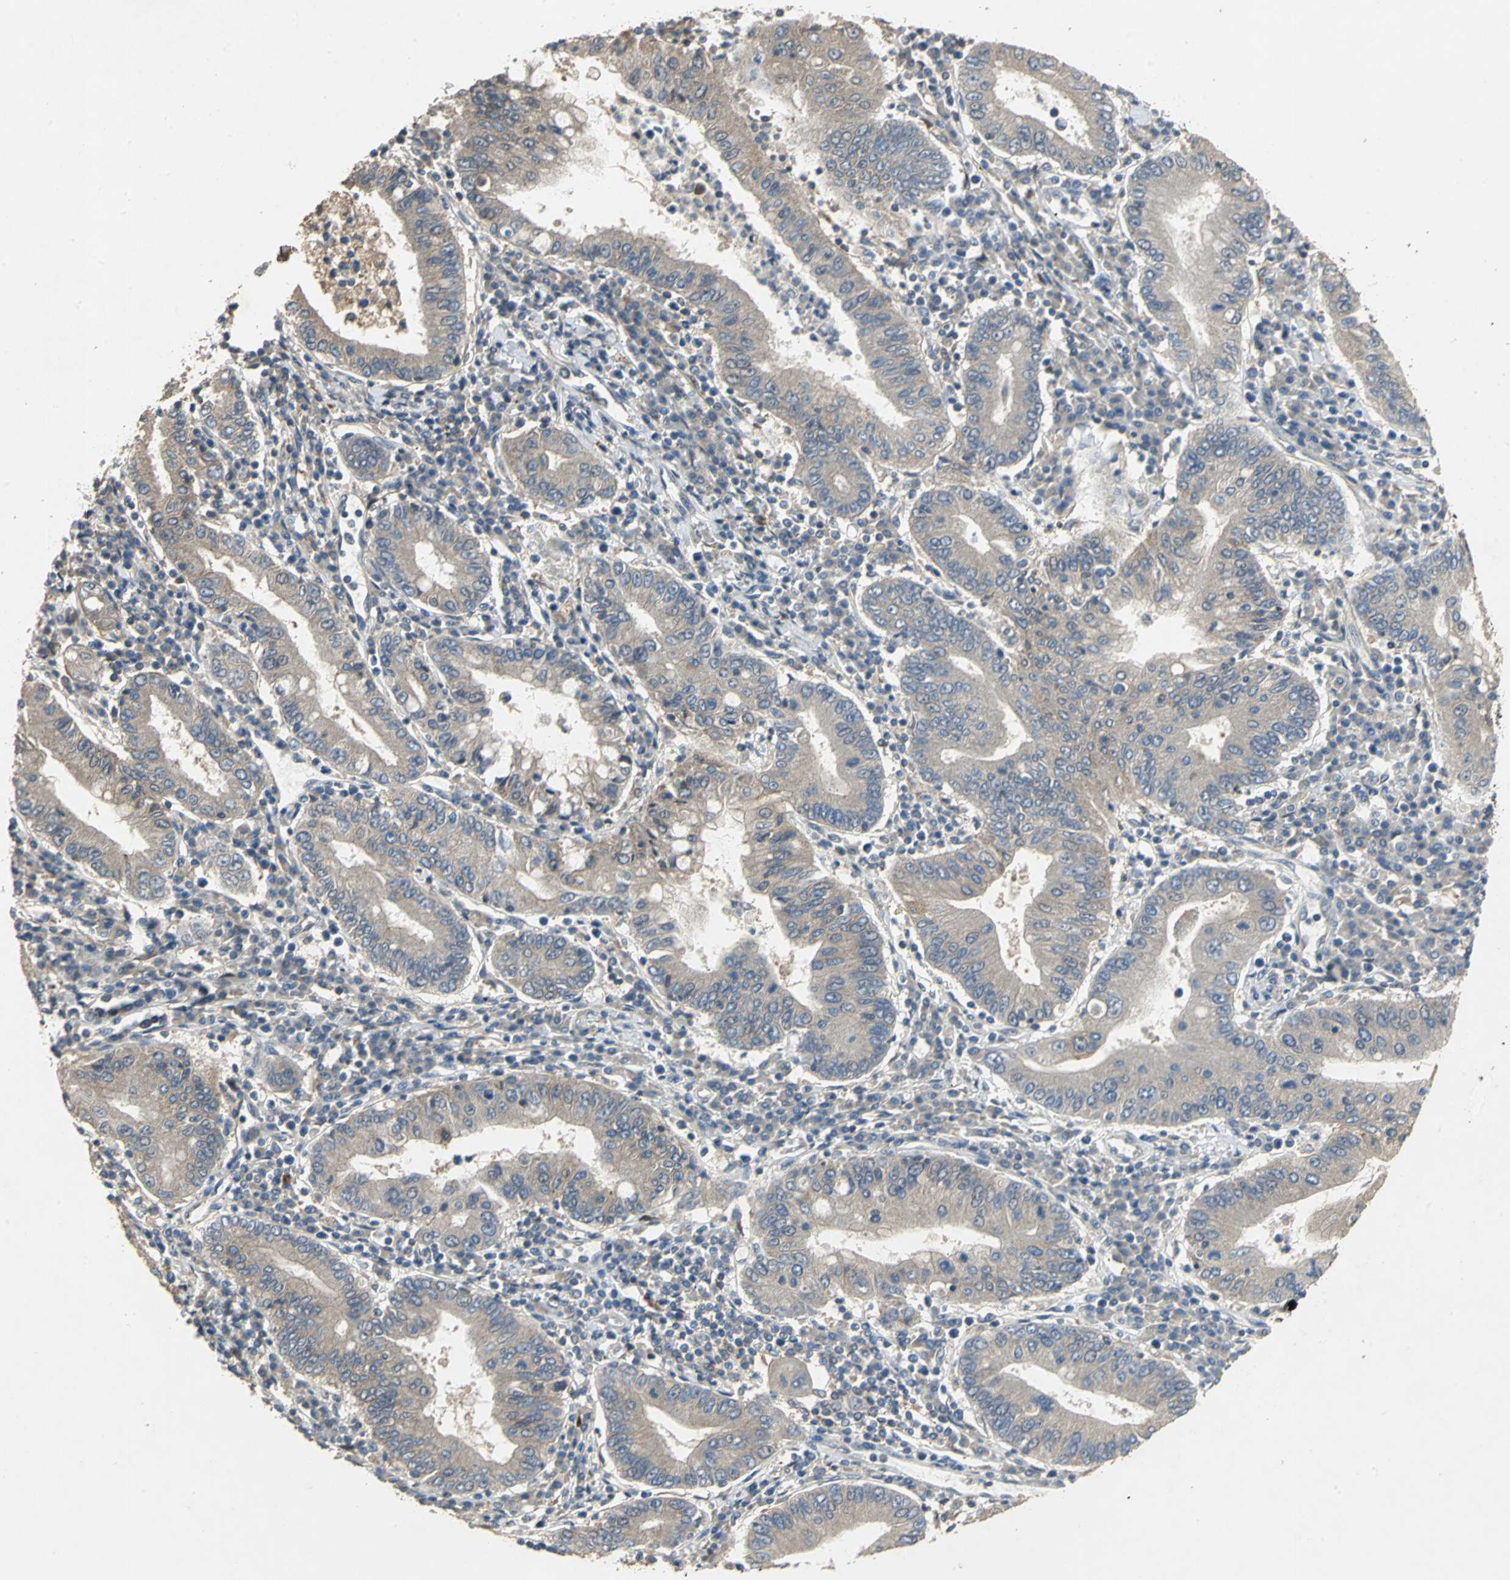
{"staining": {"intensity": "weak", "quantity": ">75%", "location": "cytoplasmic/membranous"}, "tissue": "stomach cancer", "cell_type": "Tumor cells", "image_type": "cancer", "snomed": [{"axis": "morphology", "description": "Normal tissue, NOS"}, {"axis": "morphology", "description": "Adenocarcinoma, NOS"}, {"axis": "topography", "description": "Esophagus"}, {"axis": "topography", "description": "Stomach, upper"}, {"axis": "topography", "description": "Peripheral nerve tissue"}], "caption": "High-magnification brightfield microscopy of stomach cancer stained with DAB (brown) and counterstained with hematoxylin (blue). tumor cells exhibit weak cytoplasmic/membranous expression is seen in approximately>75% of cells.", "gene": "MET", "patient": {"sex": "male", "age": 62}}